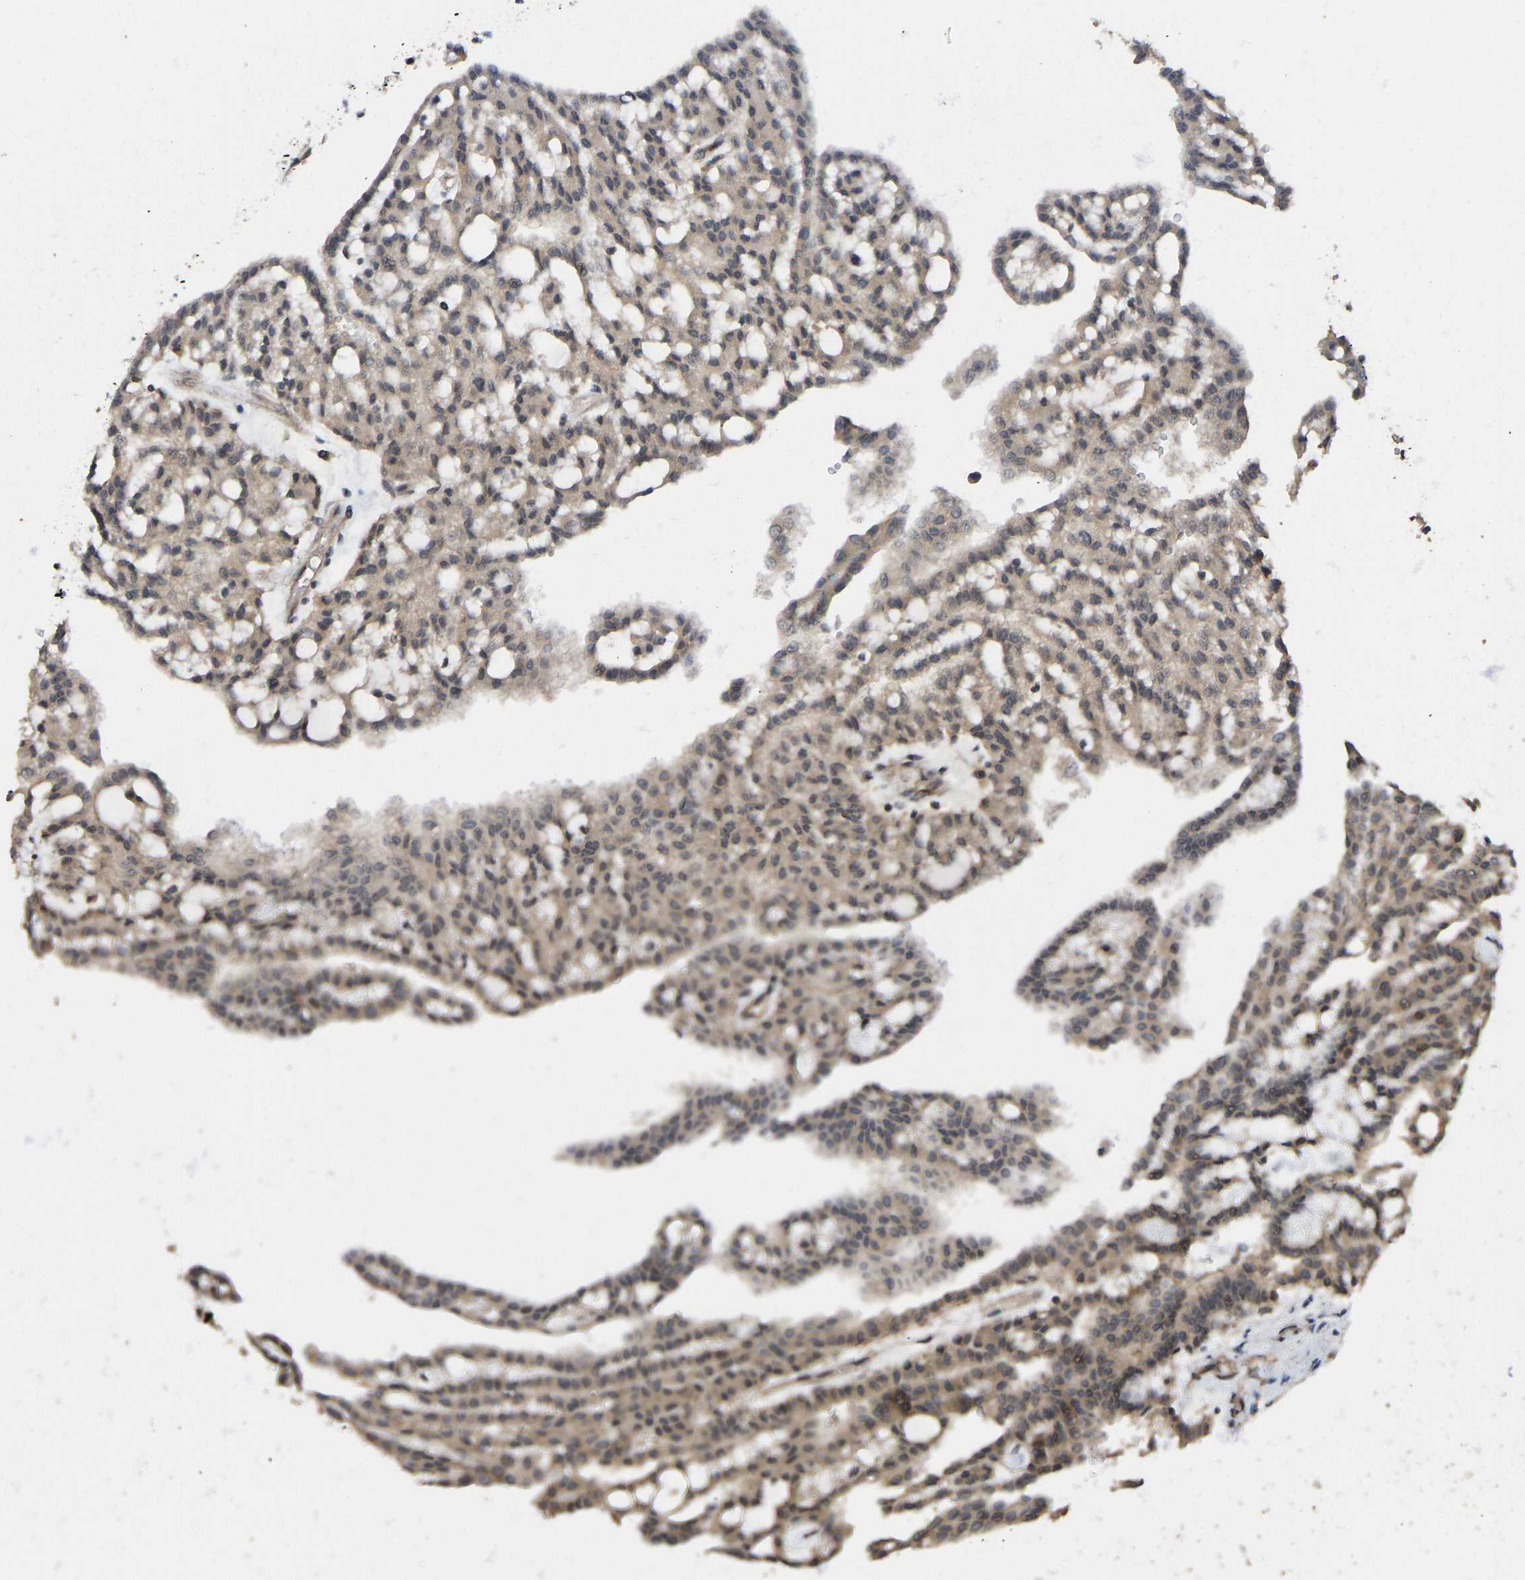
{"staining": {"intensity": "moderate", "quantity": ">75%", "location": "cytoplasmic/membranous"}, "tissue": "renal cancer", "cell_type": "Tumor cells", "image_type": "cancer", "snomed": [{"axis": "morphology", "description": "Adenocarcinoma, NOS"}, {"axis": "topography", "description": "Kidney"}], "caption": "The micrograph exhibits immunohistochemical staining of renal adenocarcinoma. There is moderate cytoplasmic/membranous expression is present in approximately >75% of tumor cells.", "gene": "NDRG3", "patient": {"sex": "male", "age": 63}}